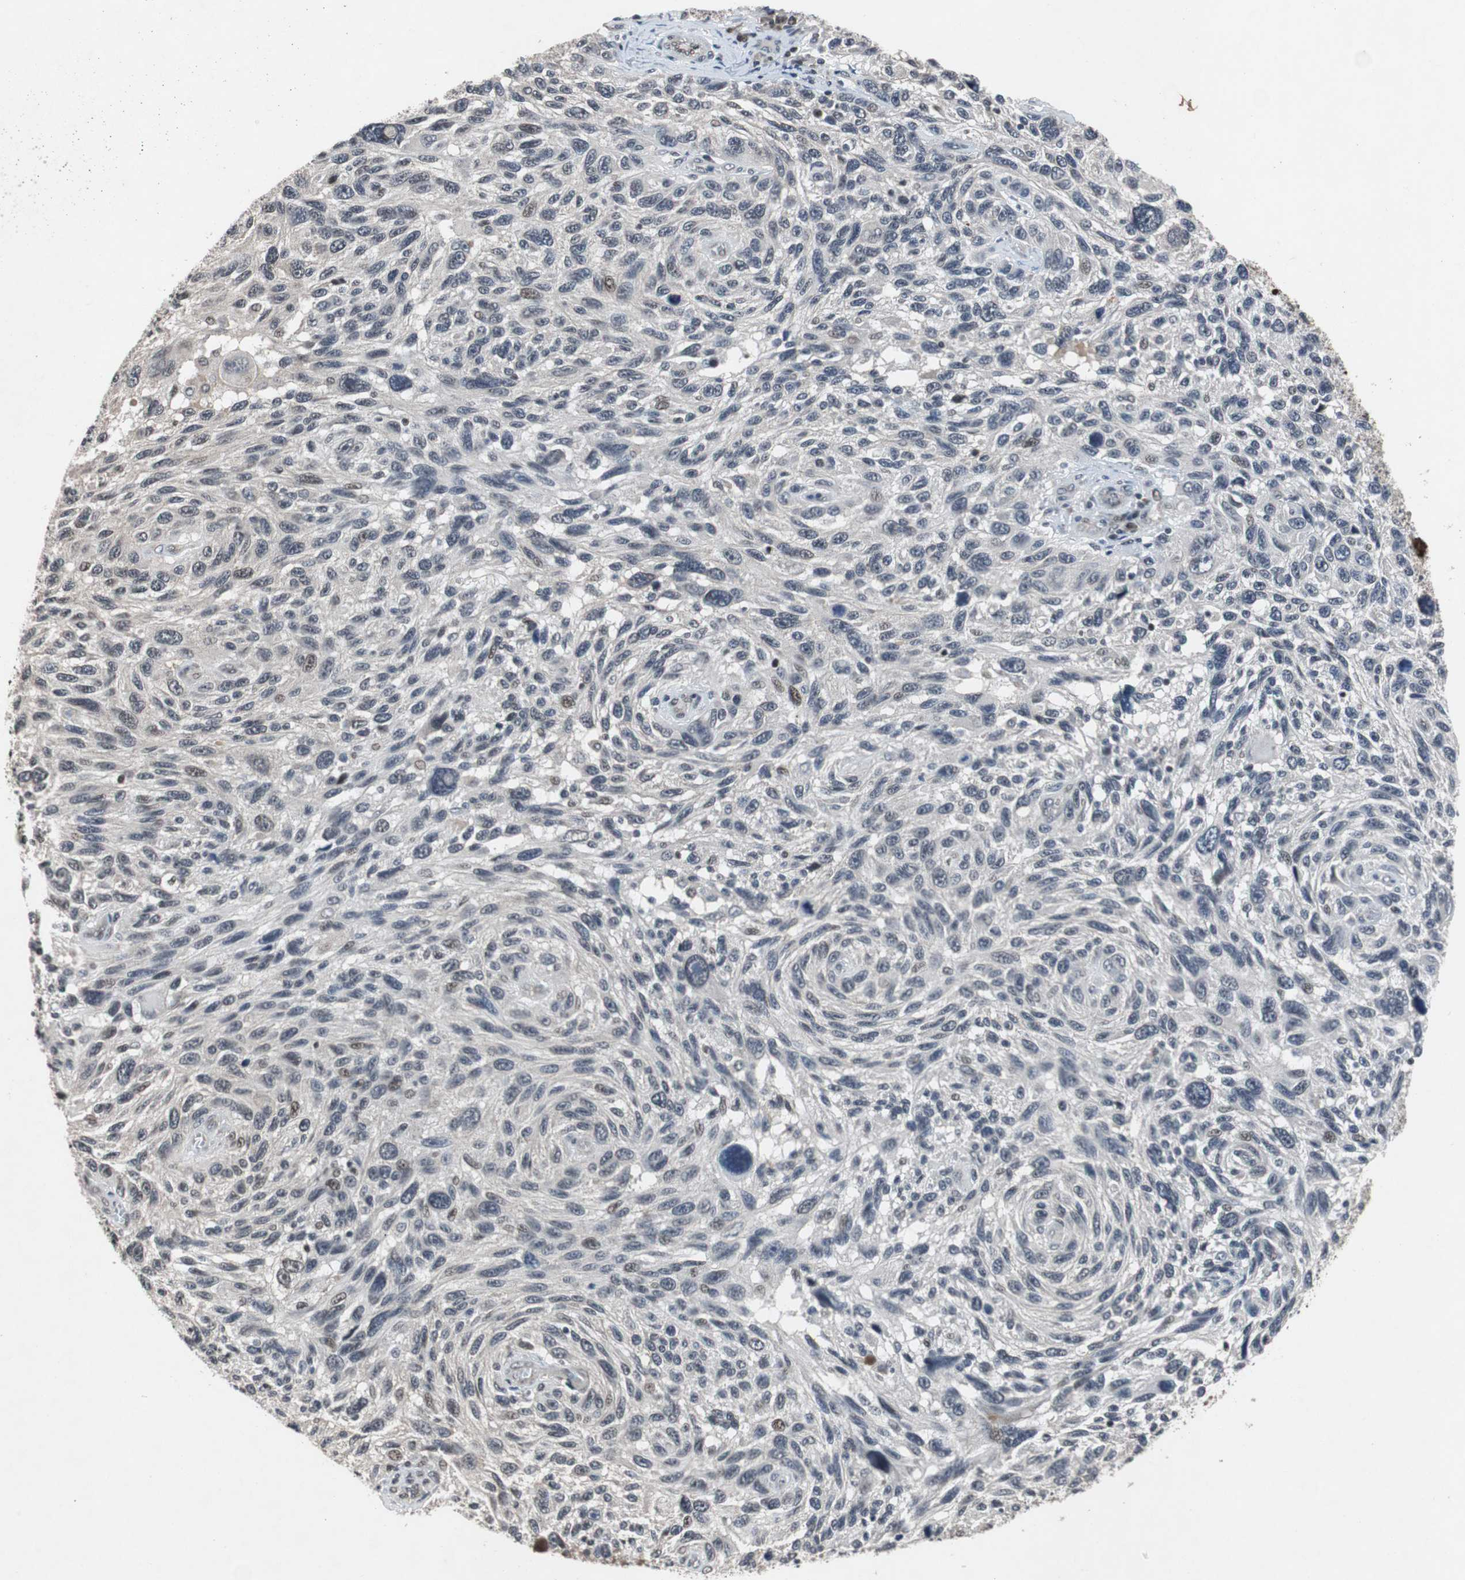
{"staining": {"intensity": "weak", "quantity": "<25%", "location": "nuclear"}, "tissue": "melanoma", "cell_type": "Tumor cells", "image_type": "cancer", "snomed": [{"axis": "morphology", "description": "Malignant melanoma, NOS"}, {"axis": "topography", "description": "Skin"}], "caption": "Tumor cells show no significant staining in malignant melanoma.", "gene": "TP63", "patient": {"sex": "male", "age": 53}}